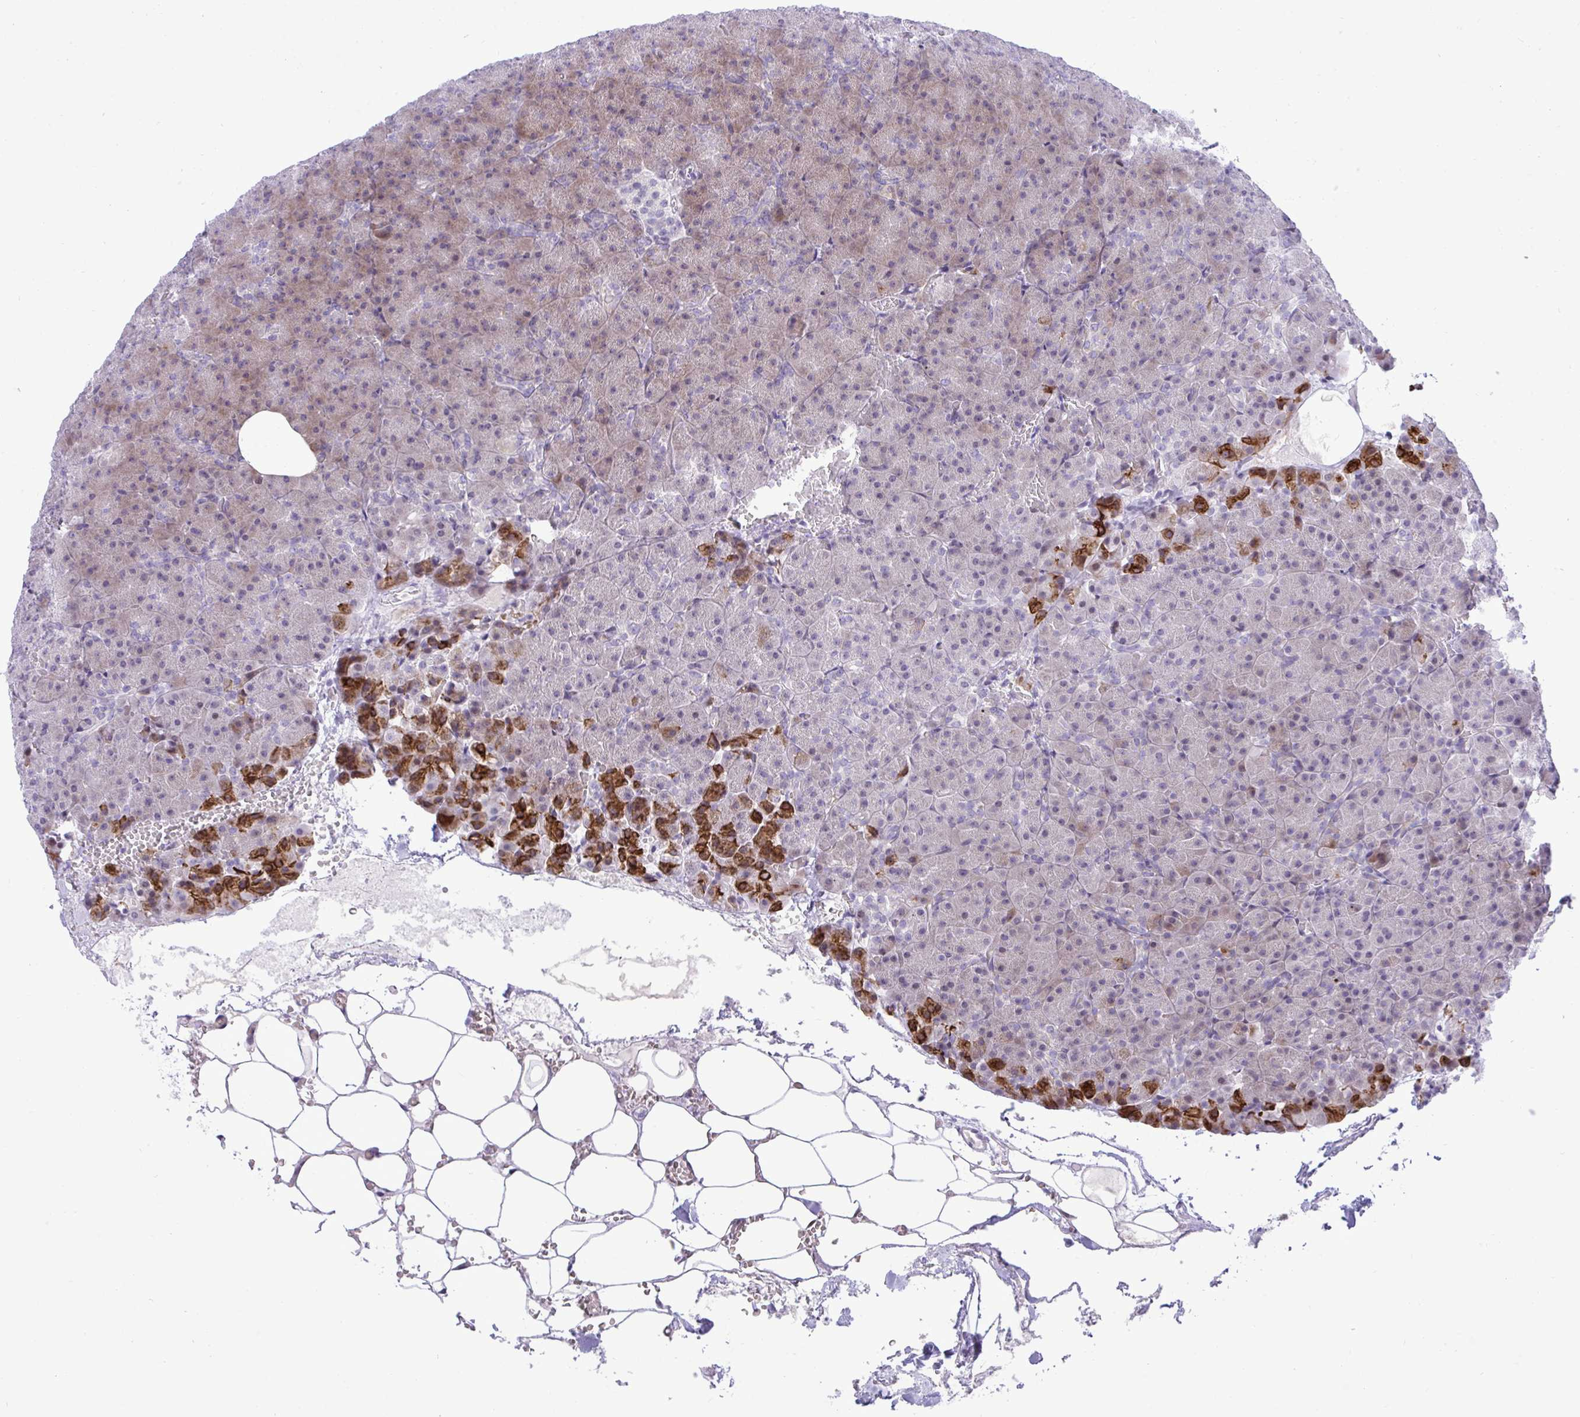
{"staining": {"intensity": "strong", "quantity": "<25%", "location": "cytoplasmic/membranous"}, "tissue": "pancreas", "cell_type": "Exocrine glandular cells", "image_type": "normal", "snomed": [{"axis": "morphology", "description": "Normal tissue, NOS"}, {"axis": "topography", "description": "Pancreas"}], "caption": "Strong cytoplasmic/membranous positivity is present in approximately <25% of exocrine glandular cells in normal pancreas. Using DAB (brown) and hematoxylin (blue) stains, captured at high magnification using brightfield microscopy.", "gene": "EPOP", "patient": {"sex": "female", "age": 74}}